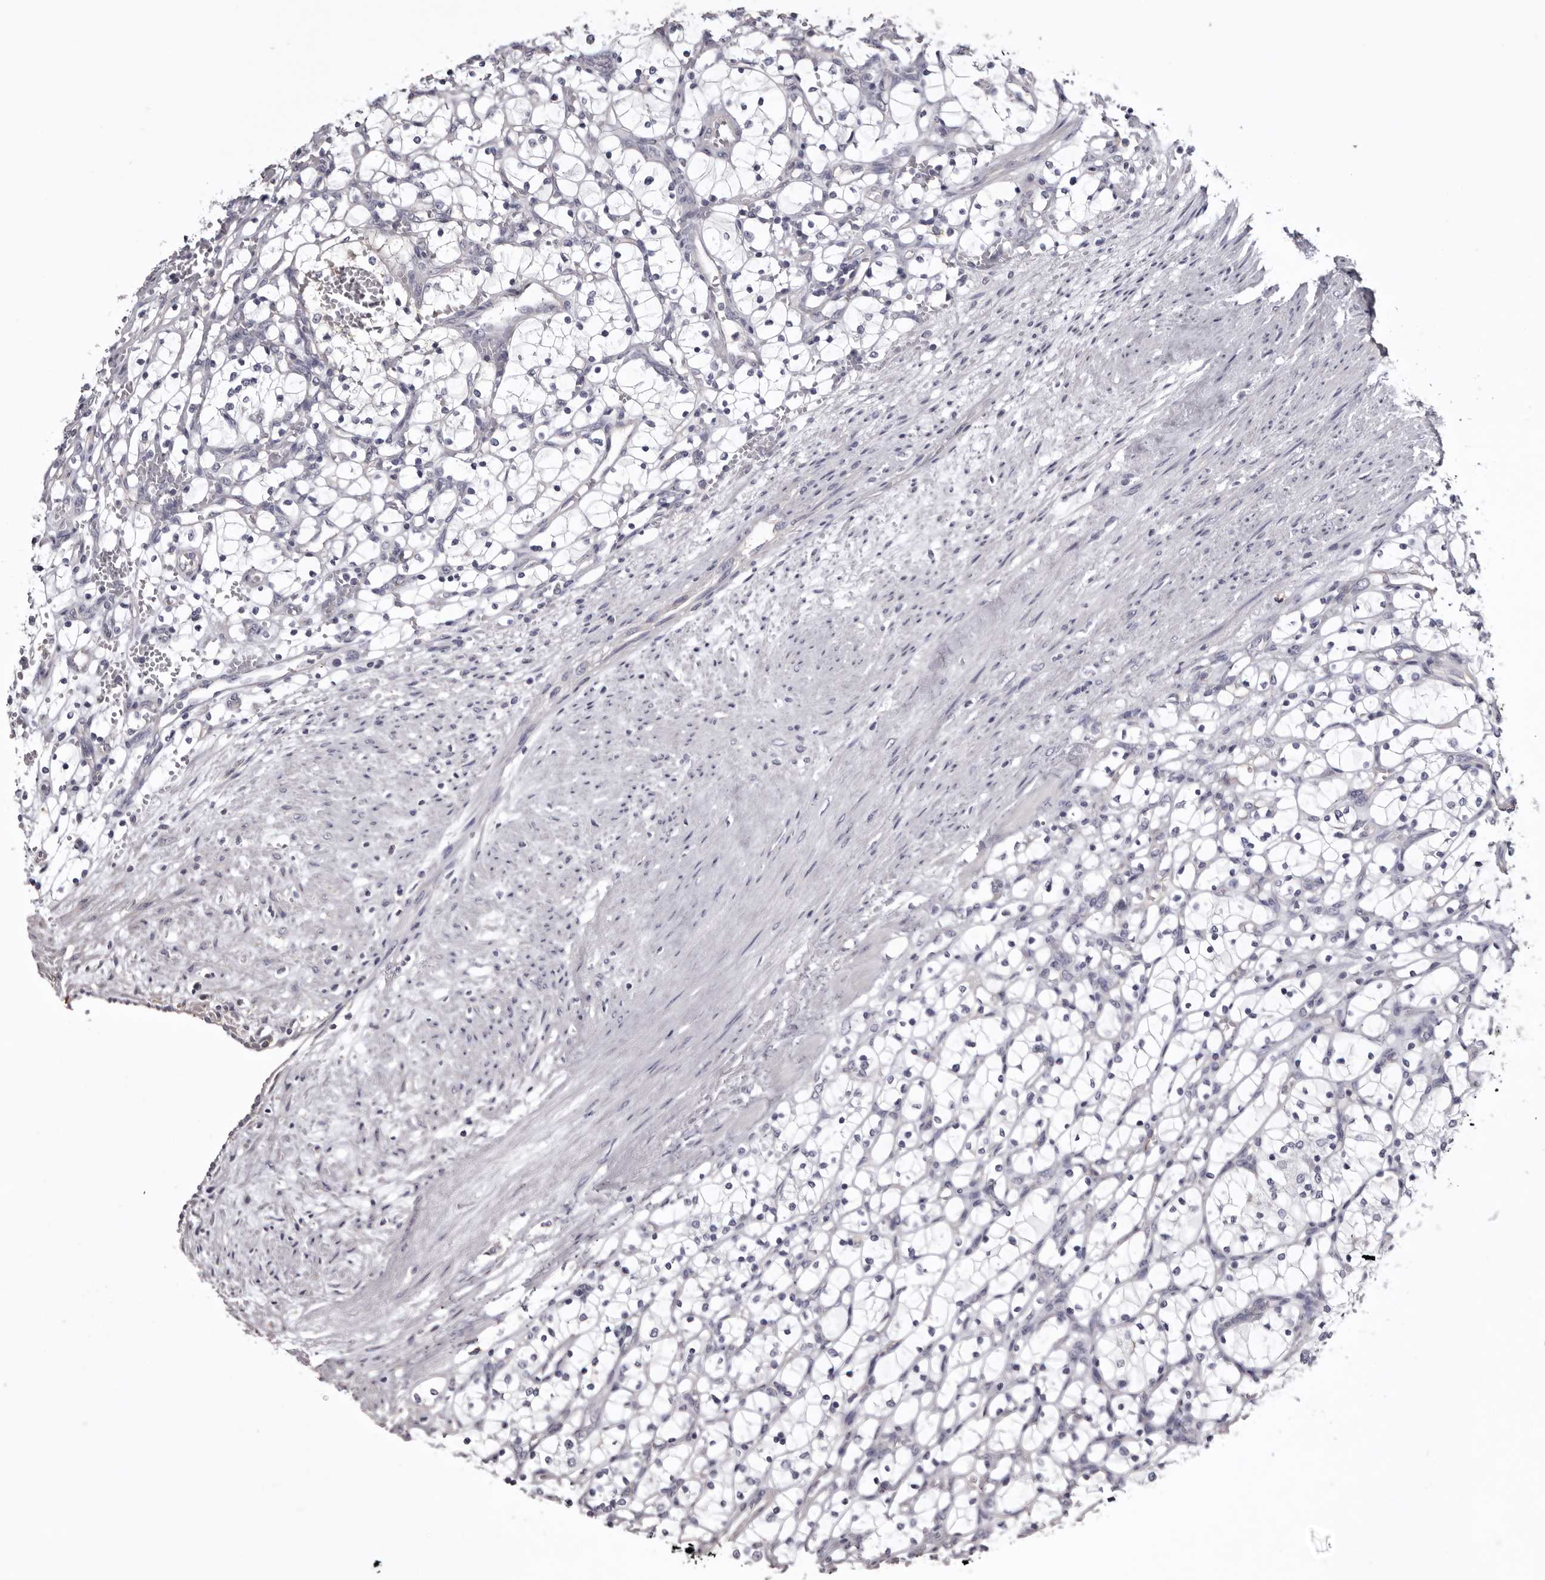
{"staining": {"intensity": "negative", "quantity": "none", "location": "none"}, "tissue": "renal cancer", "cell_type": "Tumor cells", "image_type": "cancer", "snomed": [{"axis": "morphology", "description": "Adenocarcinoma, NOS"}, {"axis": "topography", "description": "Kidney"}], "caption": "This is an immunohistochemistry histopathology image of renal cancer. There is no staining in tumor cells.", "gene": "LAD1", "patient": {"sex": "female", "age": 69}}